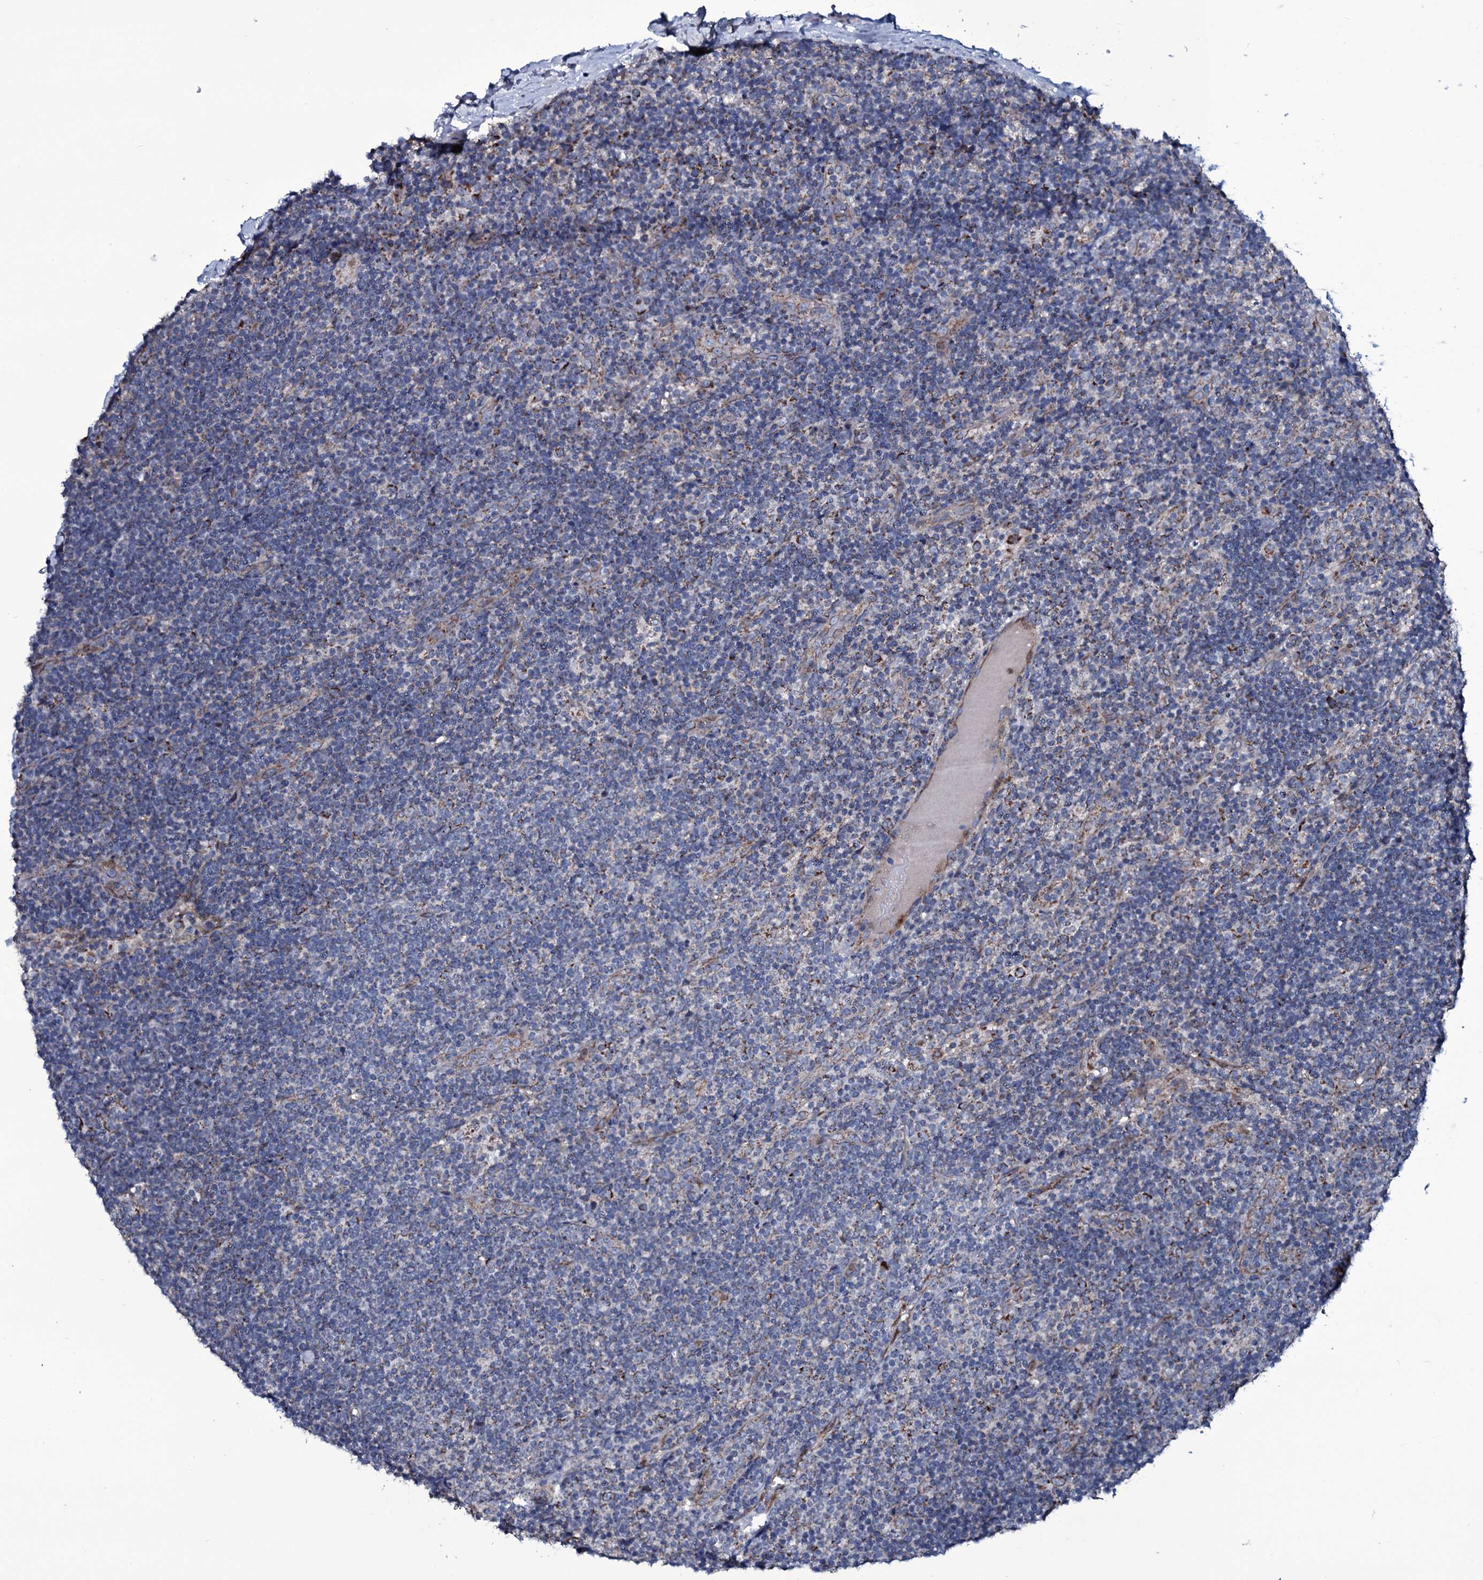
{"staining": {"intensity": "negative", "quantity": "none", "location": "none"}, "tissue": "lymphoma", "cell_type": "Tumor cells", "image_type": "cancer", "snomed": [{"axis": "morphology", "description": "Hodgkin's disease, NOS"}, {"axis": "topography", "description": "Lymph node"}], "caption": "Protein analysis of lymphoma shows no significant expression in tumor cells.", "gene": "WIPF3", "patient": {"sex": "female", "age": 57}}